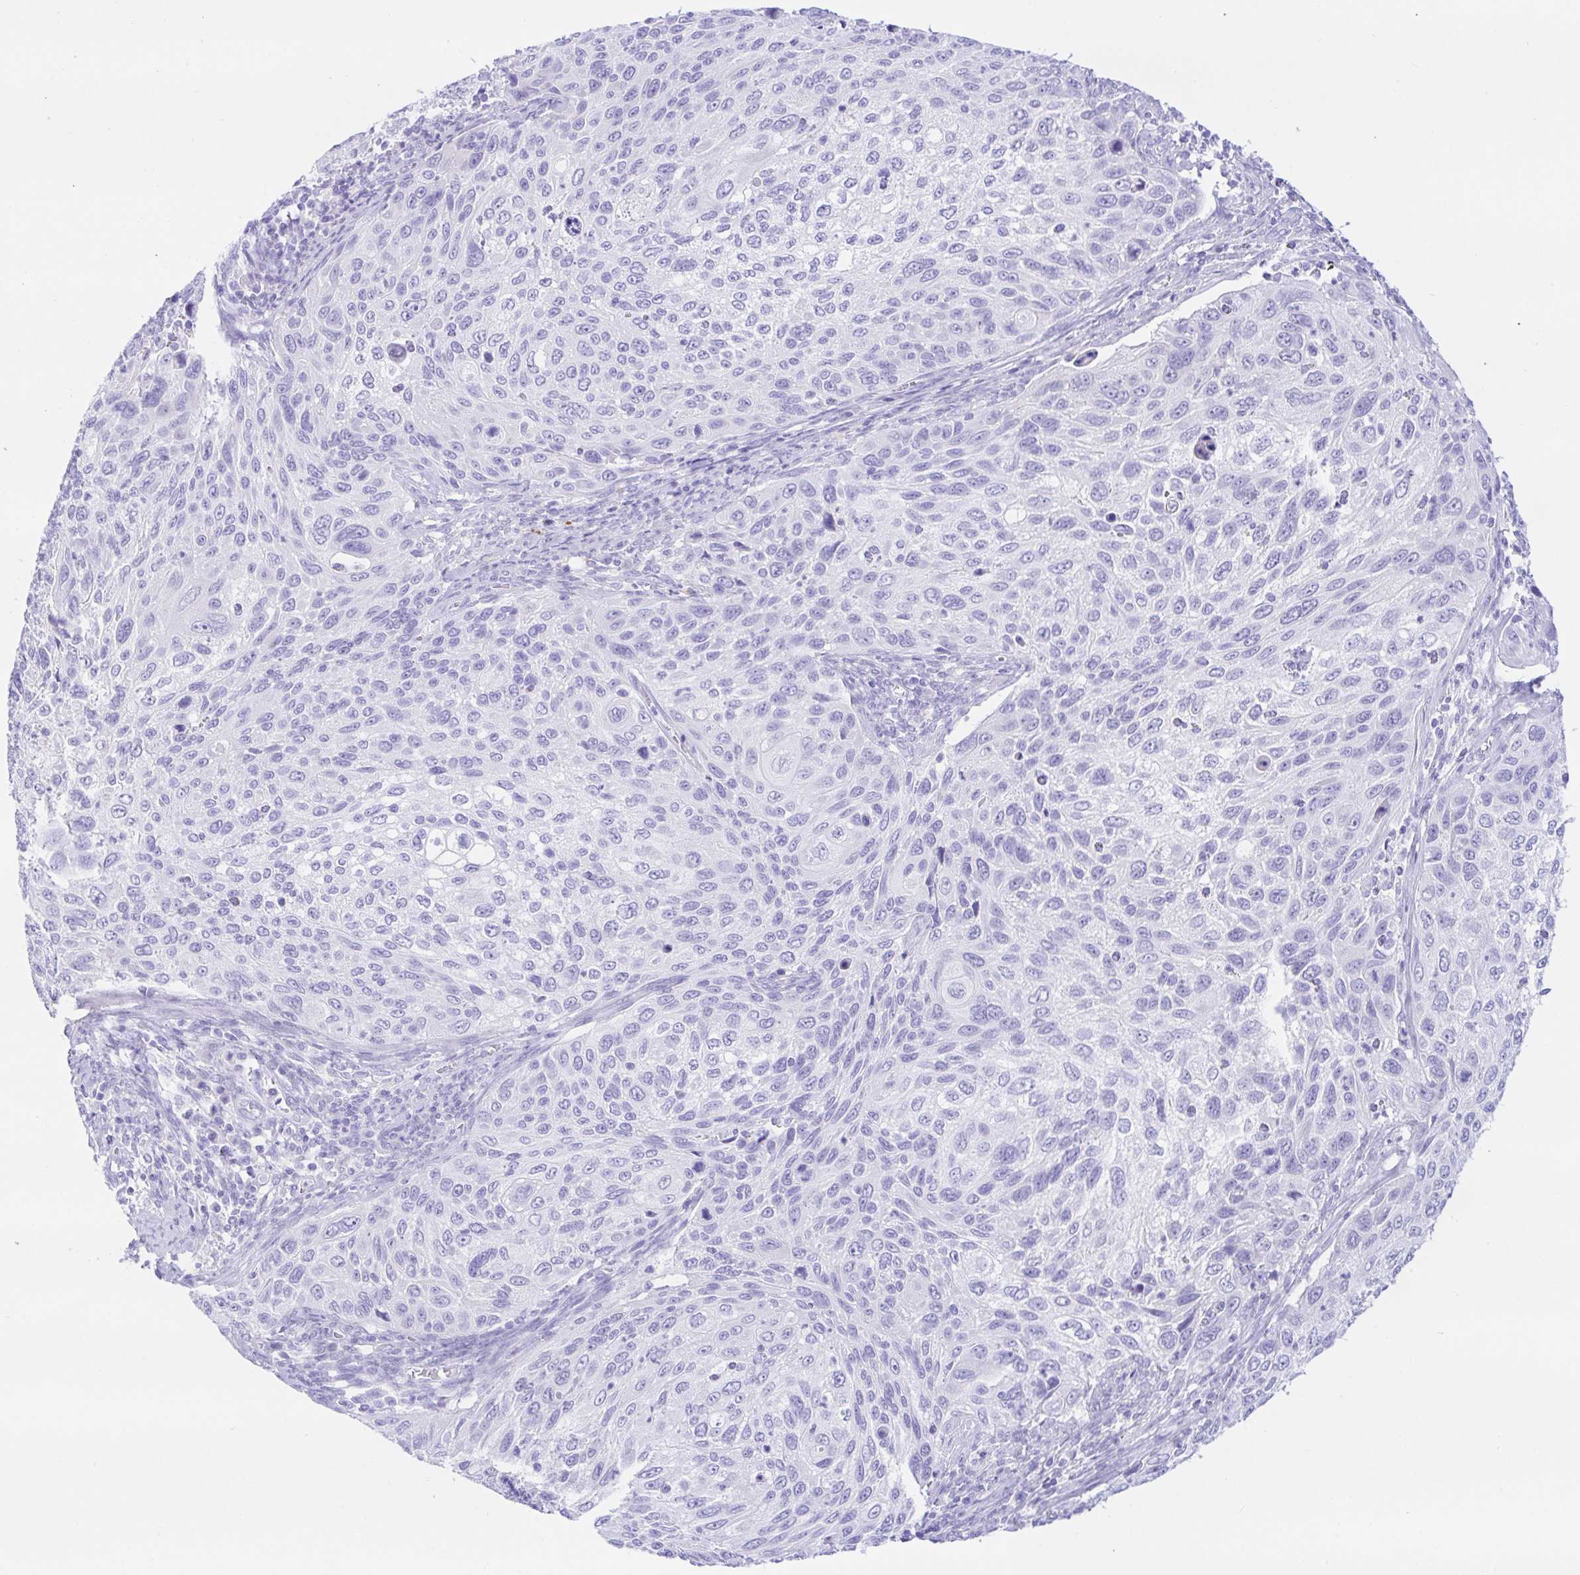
{"staining": {"intensity": "negative", "quantity": "none", "location": "none"}, "tissue": "cervical cancer", "cell_type": "Tumor cells", "image_type": "cancer", "snomed": [{"axis": "morphology", "description": "Squamous cell carcinoma, NOS"}, {"axis": "topography", "description": "Cervix"}], "caption": "Immunohistochemistry image of neoplastic tissue: cervical cancer stained with DAB reveals no significant protein staining in tumor cells.", "gene": "PAX8", "patient": {"sex": "female", "age": 70}}